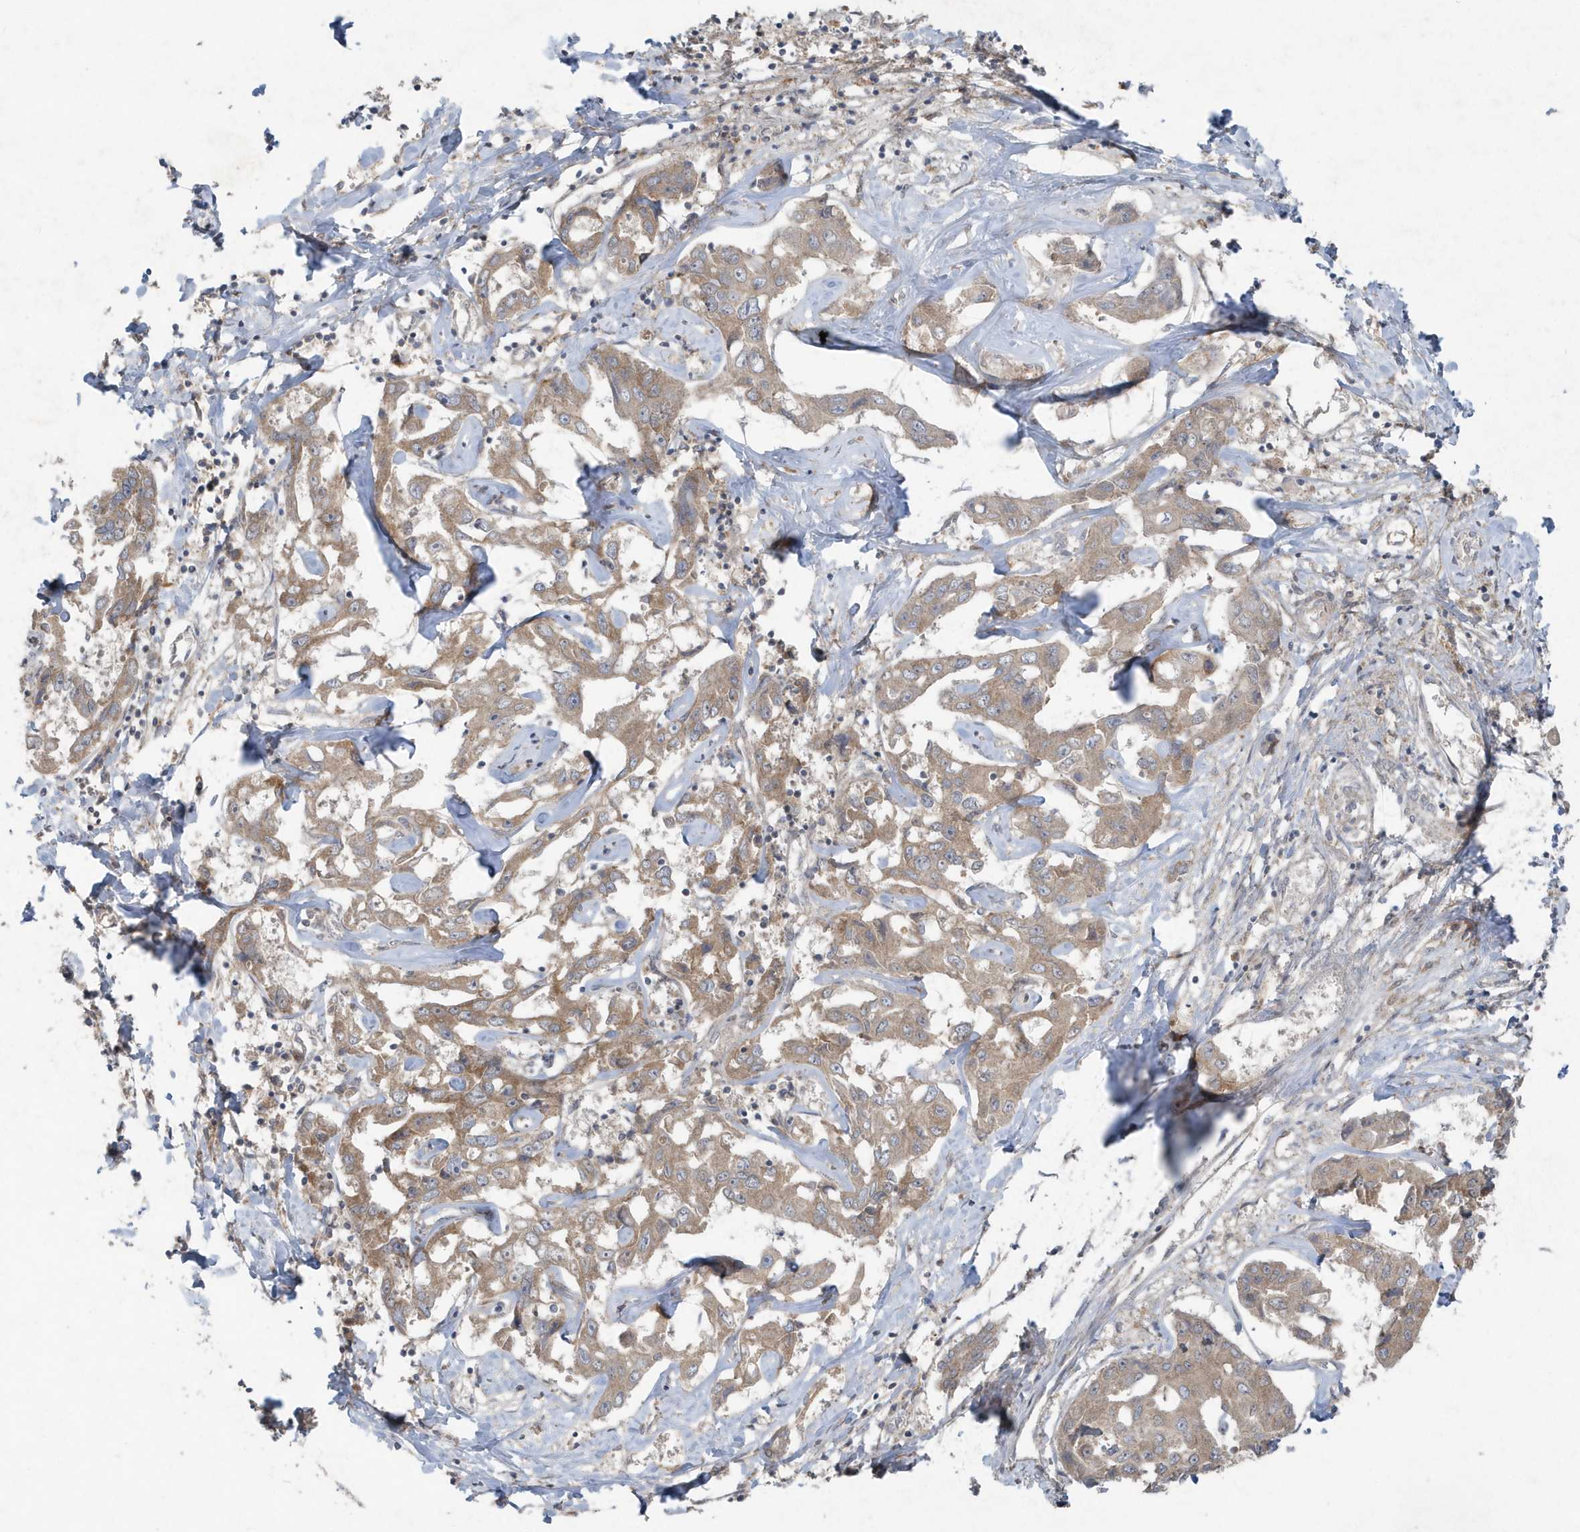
{"staining": {"intensity": "moderate", "quantity": ">75%", "location": "cytoplasmic/membranous"}, "tissue": "liver cancer", "cell_type": "Tumor cells", "image_type": "cancer", "snomed": [{"axis": "morphology", "description": "Cholangiocarcinoma"}, {"axis": "topography", "description": "Liver"}], "caption": "Protein expression analysis of human liver cancer (cholangiocarcinoma) reveals moderate cytoplasmic/membranous positivity in approximately >75% of tumor cells.", "gene": "C1RL", "patient": {"sex": "male", "age": 59}}